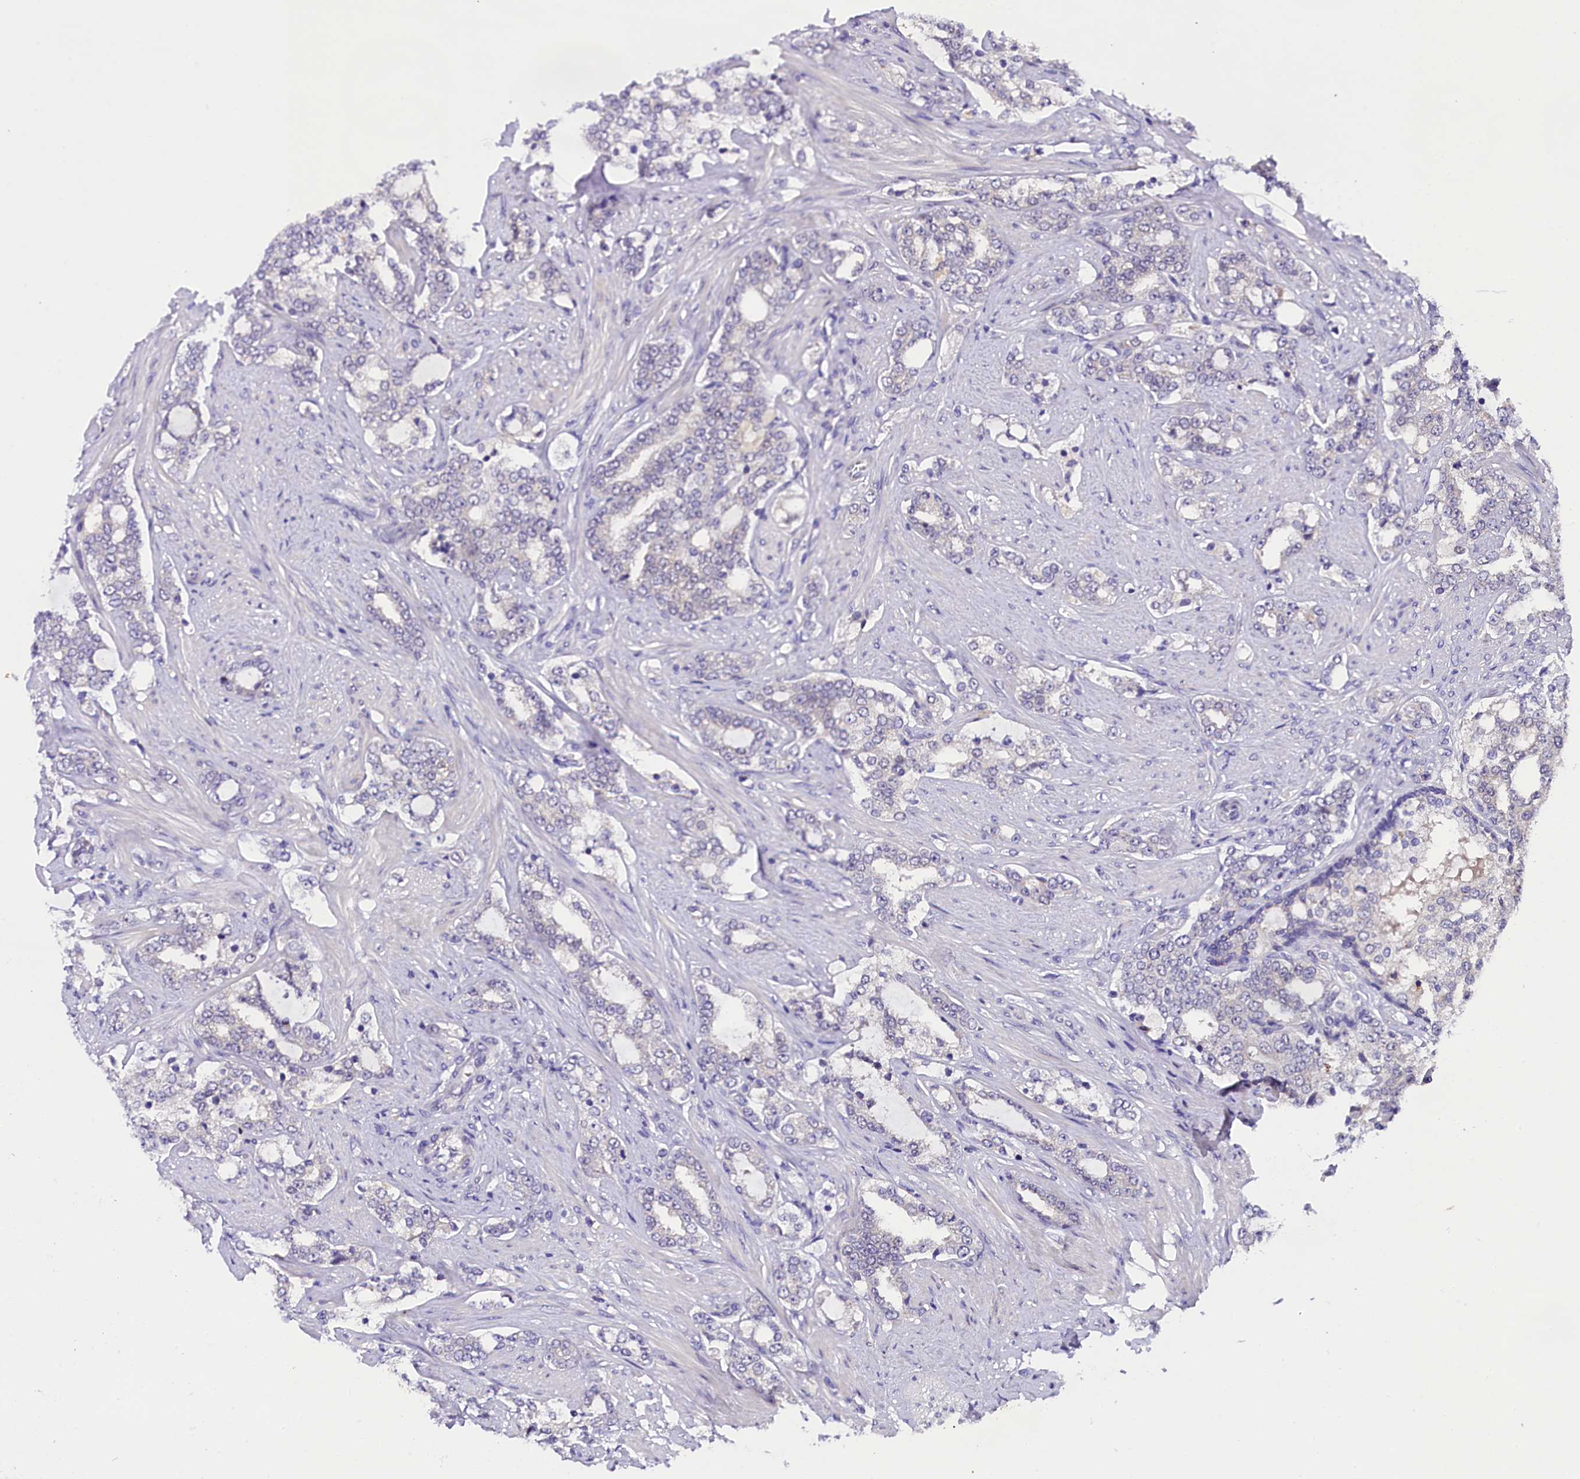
{"staining": {"intensity": "negative", "quantity": "none", "location": "none"}, "tissue": "prostate cancer", "cell_type": "Tumor cells", "image_type": "cancer", "snomed": [{"axis": "morphology", "description": "Adenocarcinoma, High grade"}, {"axis": "topography", "description": "Prostate"}], "caption": "Immunohistochemical staining of prostate cancer shows no significant expression in tumor cells.", "gene": "IQCN", "patient": {"sex": "male", "age": 64}}